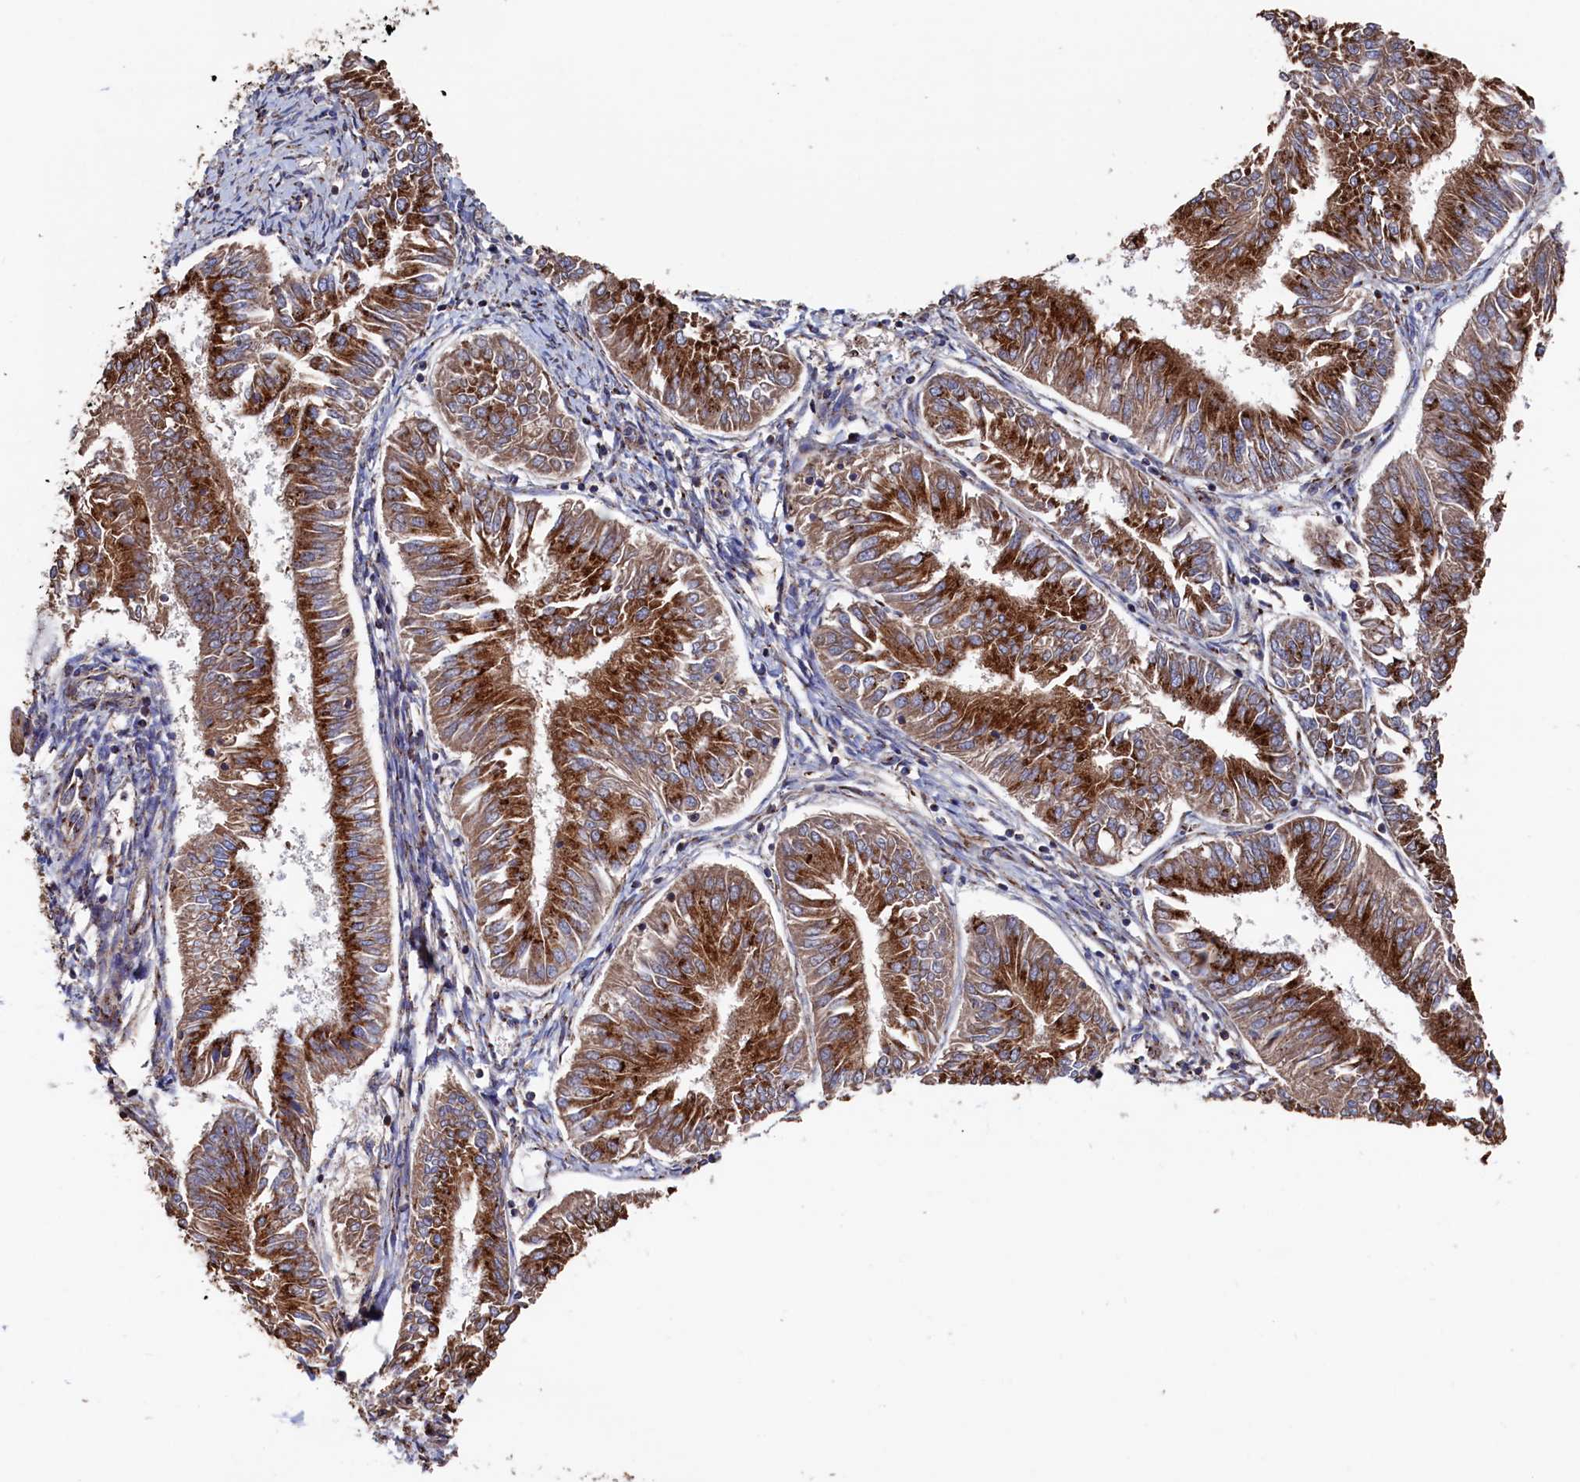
{"staining": {"intensity": "strong", "quantity": ">75%", "location": "cytoplasmic/membranous"}, "tissue": "endometrial cancer", "cell_type": "Tumor cells", "image_type": "cancer", "snomed": [{"axis": "morphology", "description": "Adenocarcinoma, NOS"}, {"axis": "topography", "description": "Endometrium"}], "caption": "An image of endometrial cancer stained for a protein displays strong cytoplasmic/membranous brown staining in tumor cells.", "gene": "PRRC1", "patient": {"sex": "female", "age": 58}}